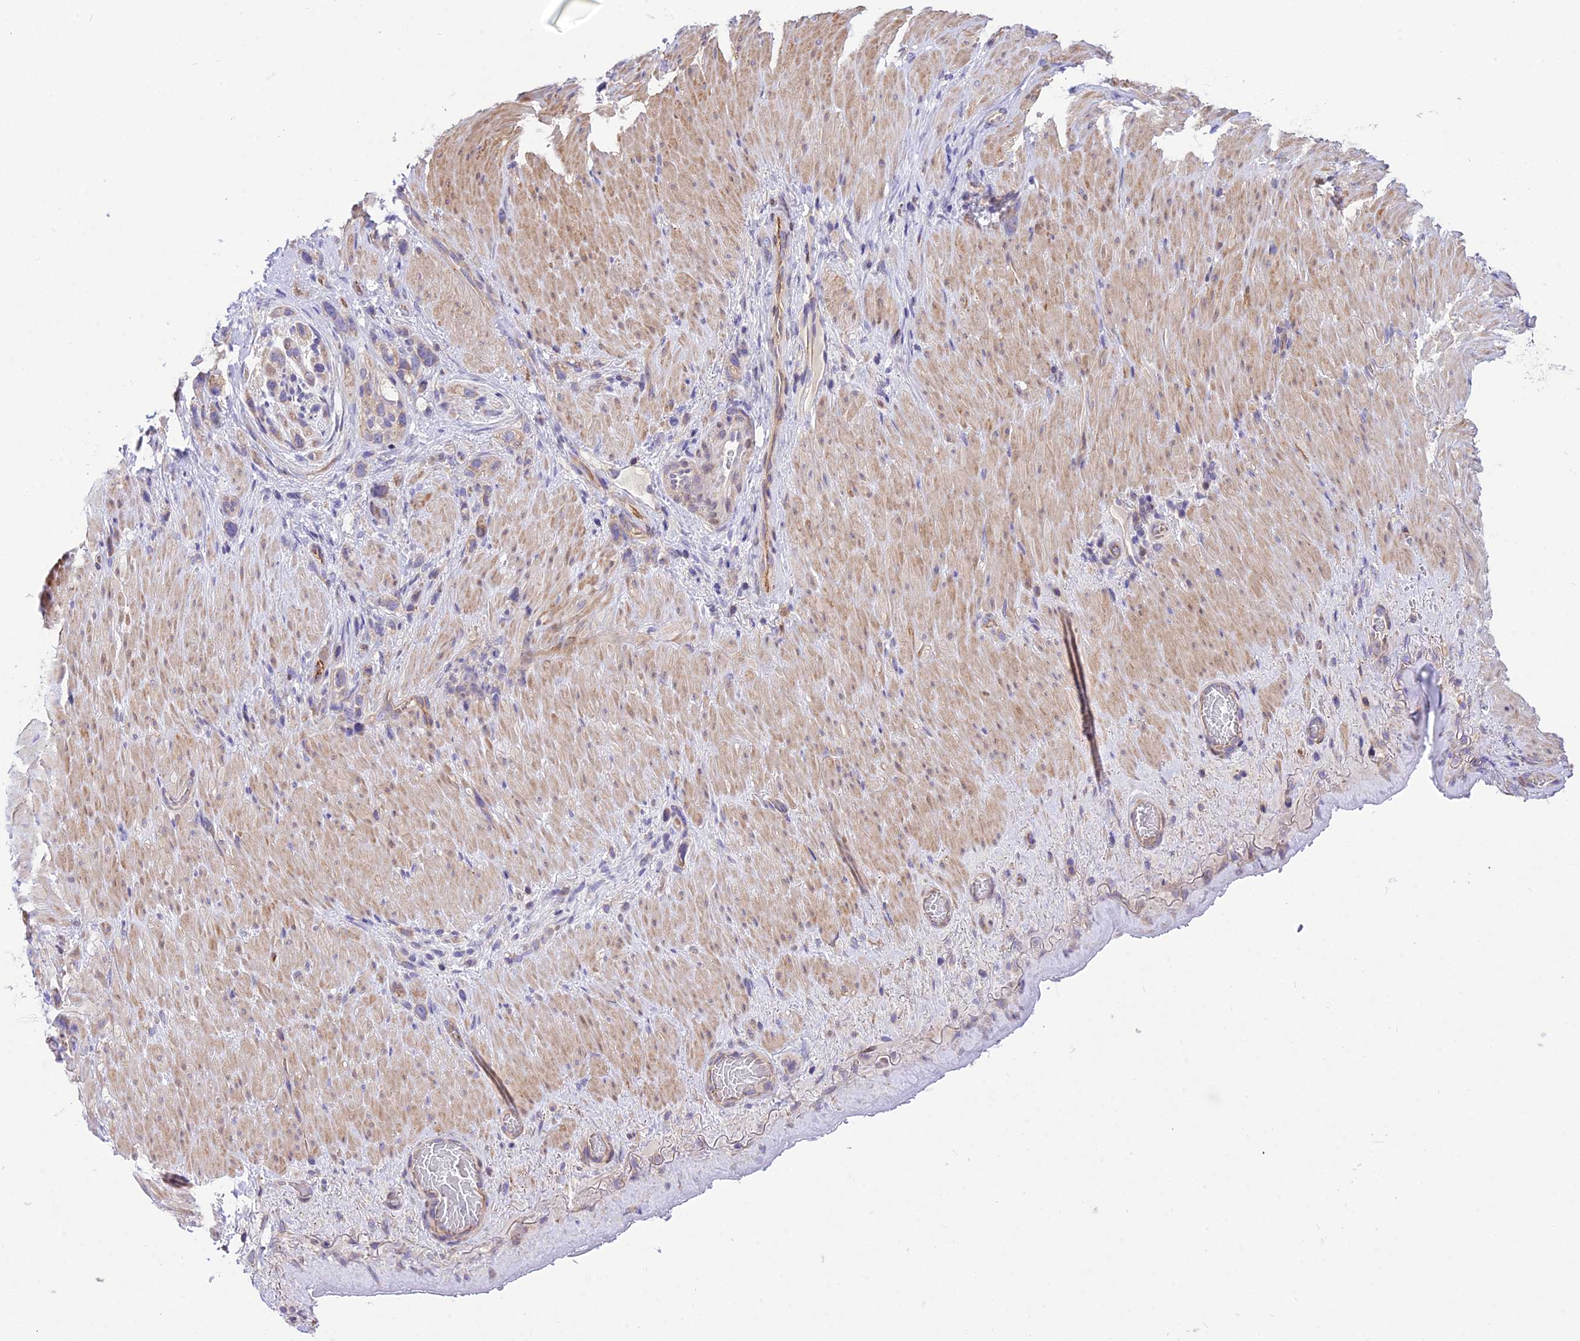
{"staining": {"intensity": "weak", "quantity": ">75%", "location": "cytoplasmic/membranous"}, "tissue": "stomach cancer", "cell_type": "Tumor cells", "image_type": "cancer", "snomed": [{"axis": "morphology", "description": "Adenocarcinoma, NOS"}, {"axis": "topography", "description": "Stomach"}], "caption": "Immunohistochemical staining of human stomach cancer demonstrates low levels of weak cytoplasmic/membranous positivity in approximately >75% of tumor cells. (DAB IHC with brightfield microscopy, high magnification).", "gene": "TRIM43B", "patient": {"sex": "female", "age": 65}}